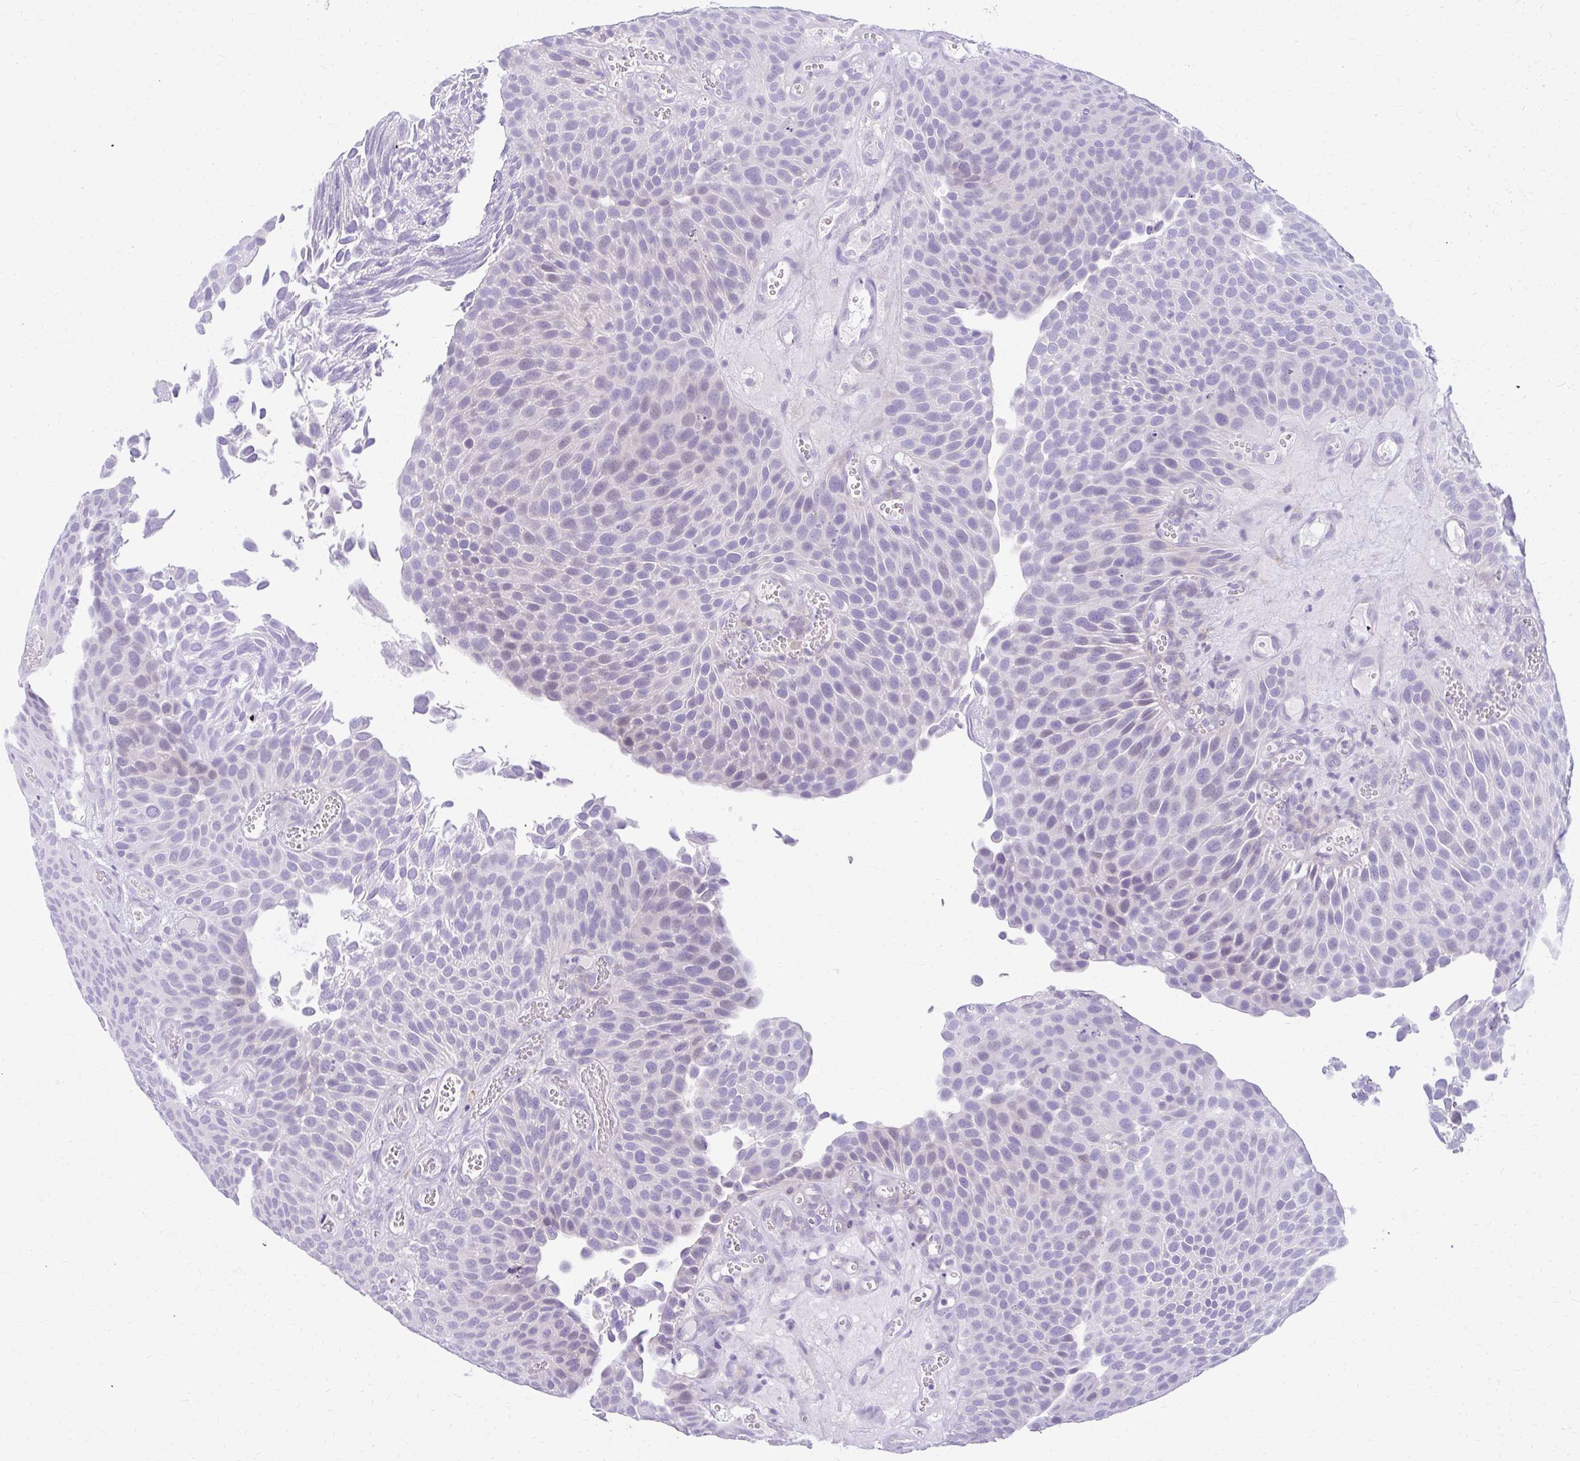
{"staining": {"intensity": "negative", "quantity": "none", "location": "none"}, "tissue": "urothelial cancer", "cell_type": "Tumor cells", "image_type": "cancer", "snomed": [{"axis": "morphology", "description": "Urothelial carcinoma, Low grade"}, {"axis": "topography", "description": "Urinary bladder"}], "caption": "An IHC histopathology image of urothelial cancer is shown. There is no staining in tumor cells of urothelial cancer.", "gene": "PRAP1", "patient": {"sex": "male", "age": 89}}